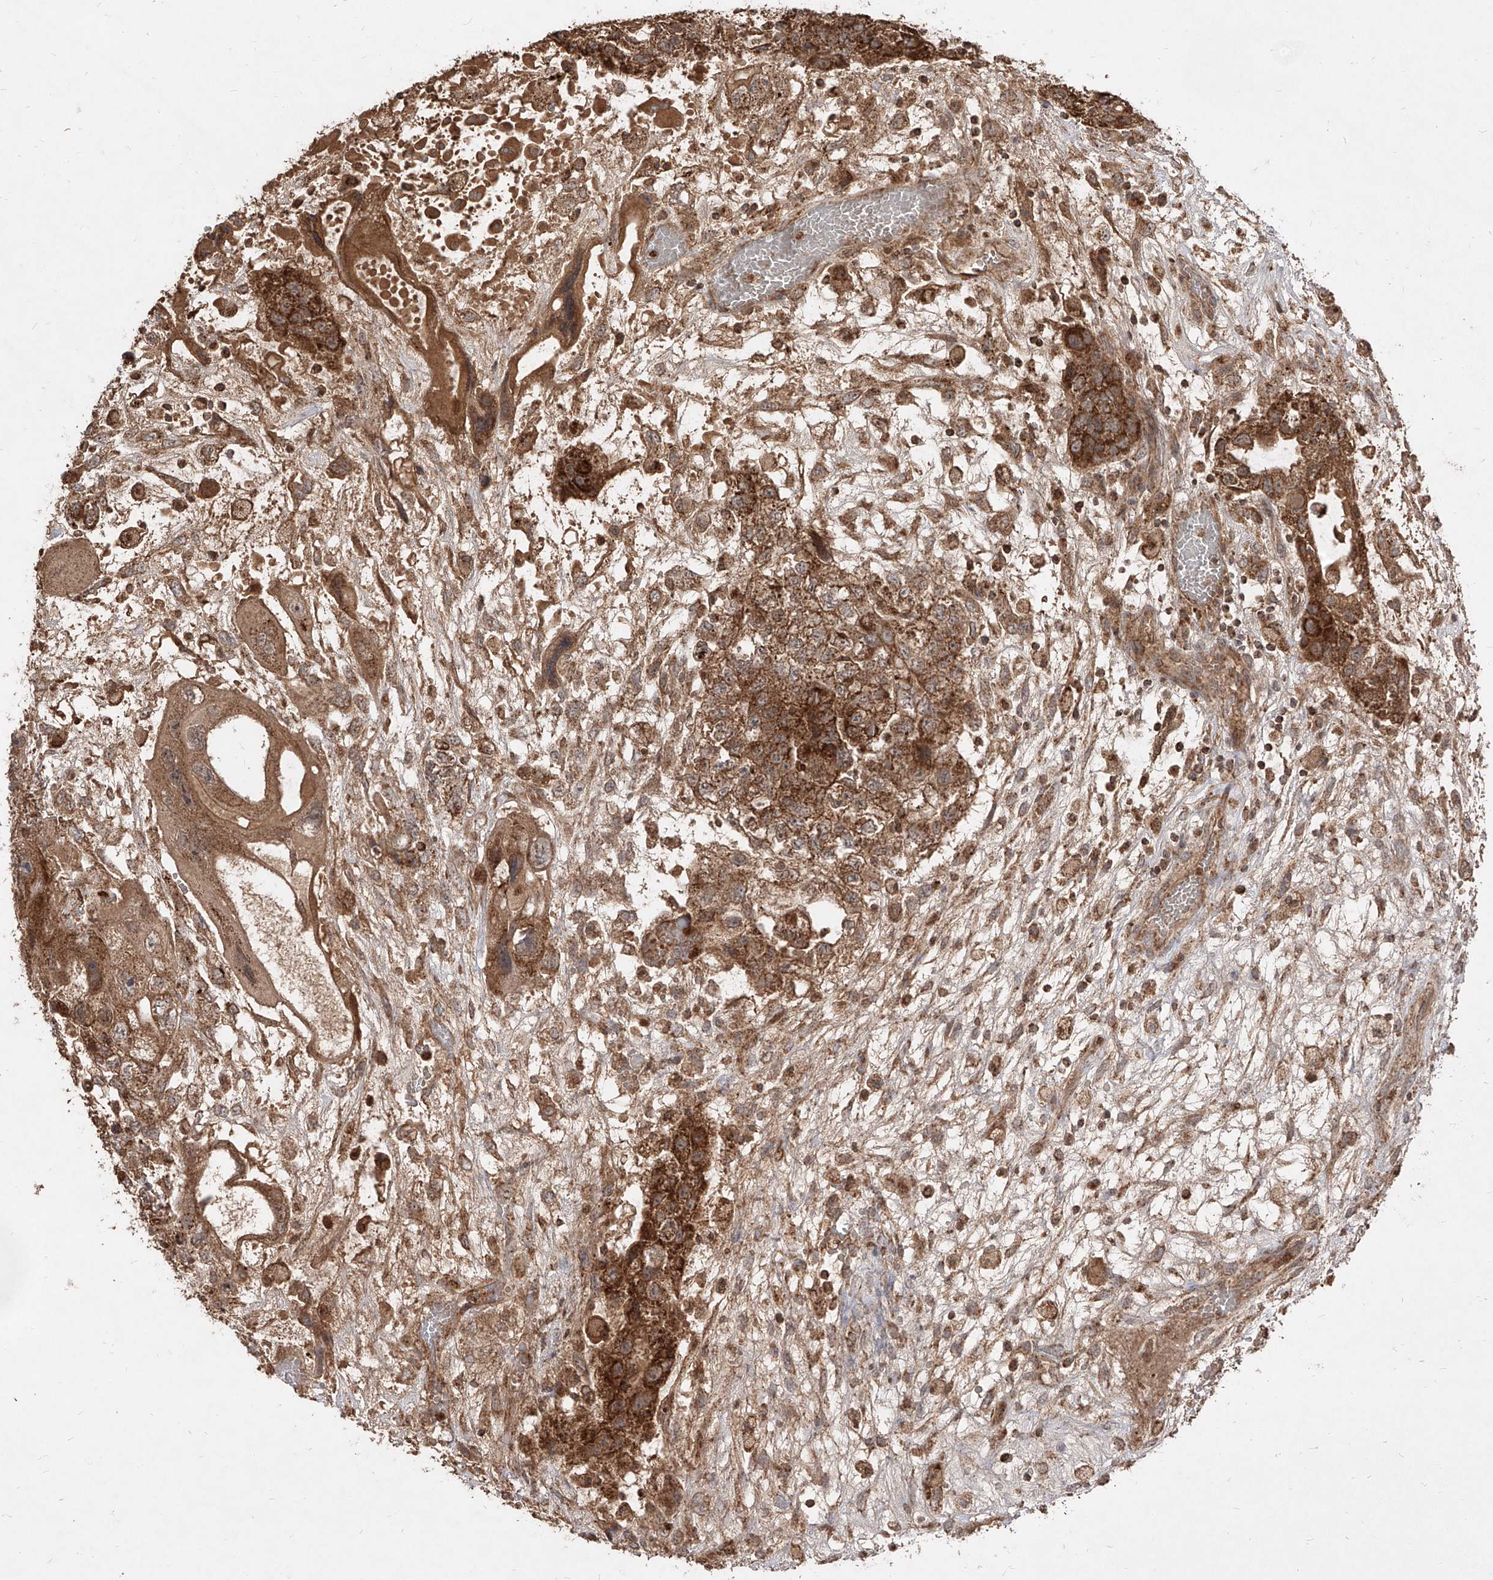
{"staining": {"intensity": "strong", "quantity": ">75%", "location": "cytoplasmic/membranous"}, "tissue": "testis cancer", "cell_type": "Tumor cells", "image_type": "cancer", "snomed": [{"axis": "morphology", "description": "Carcinoma, Embryonal, NOS"}, {"axis": "topography", "description": "Testis"}], "caption": "Immunohistochemical staining of testis cancer (embryonal carcinoma) displays high levels of strong cytoplasmic/membranous protein positivity in about >75% of tumor cells.", "gene": "AIM2", "patient": {"sex": "male", "age": 36}}